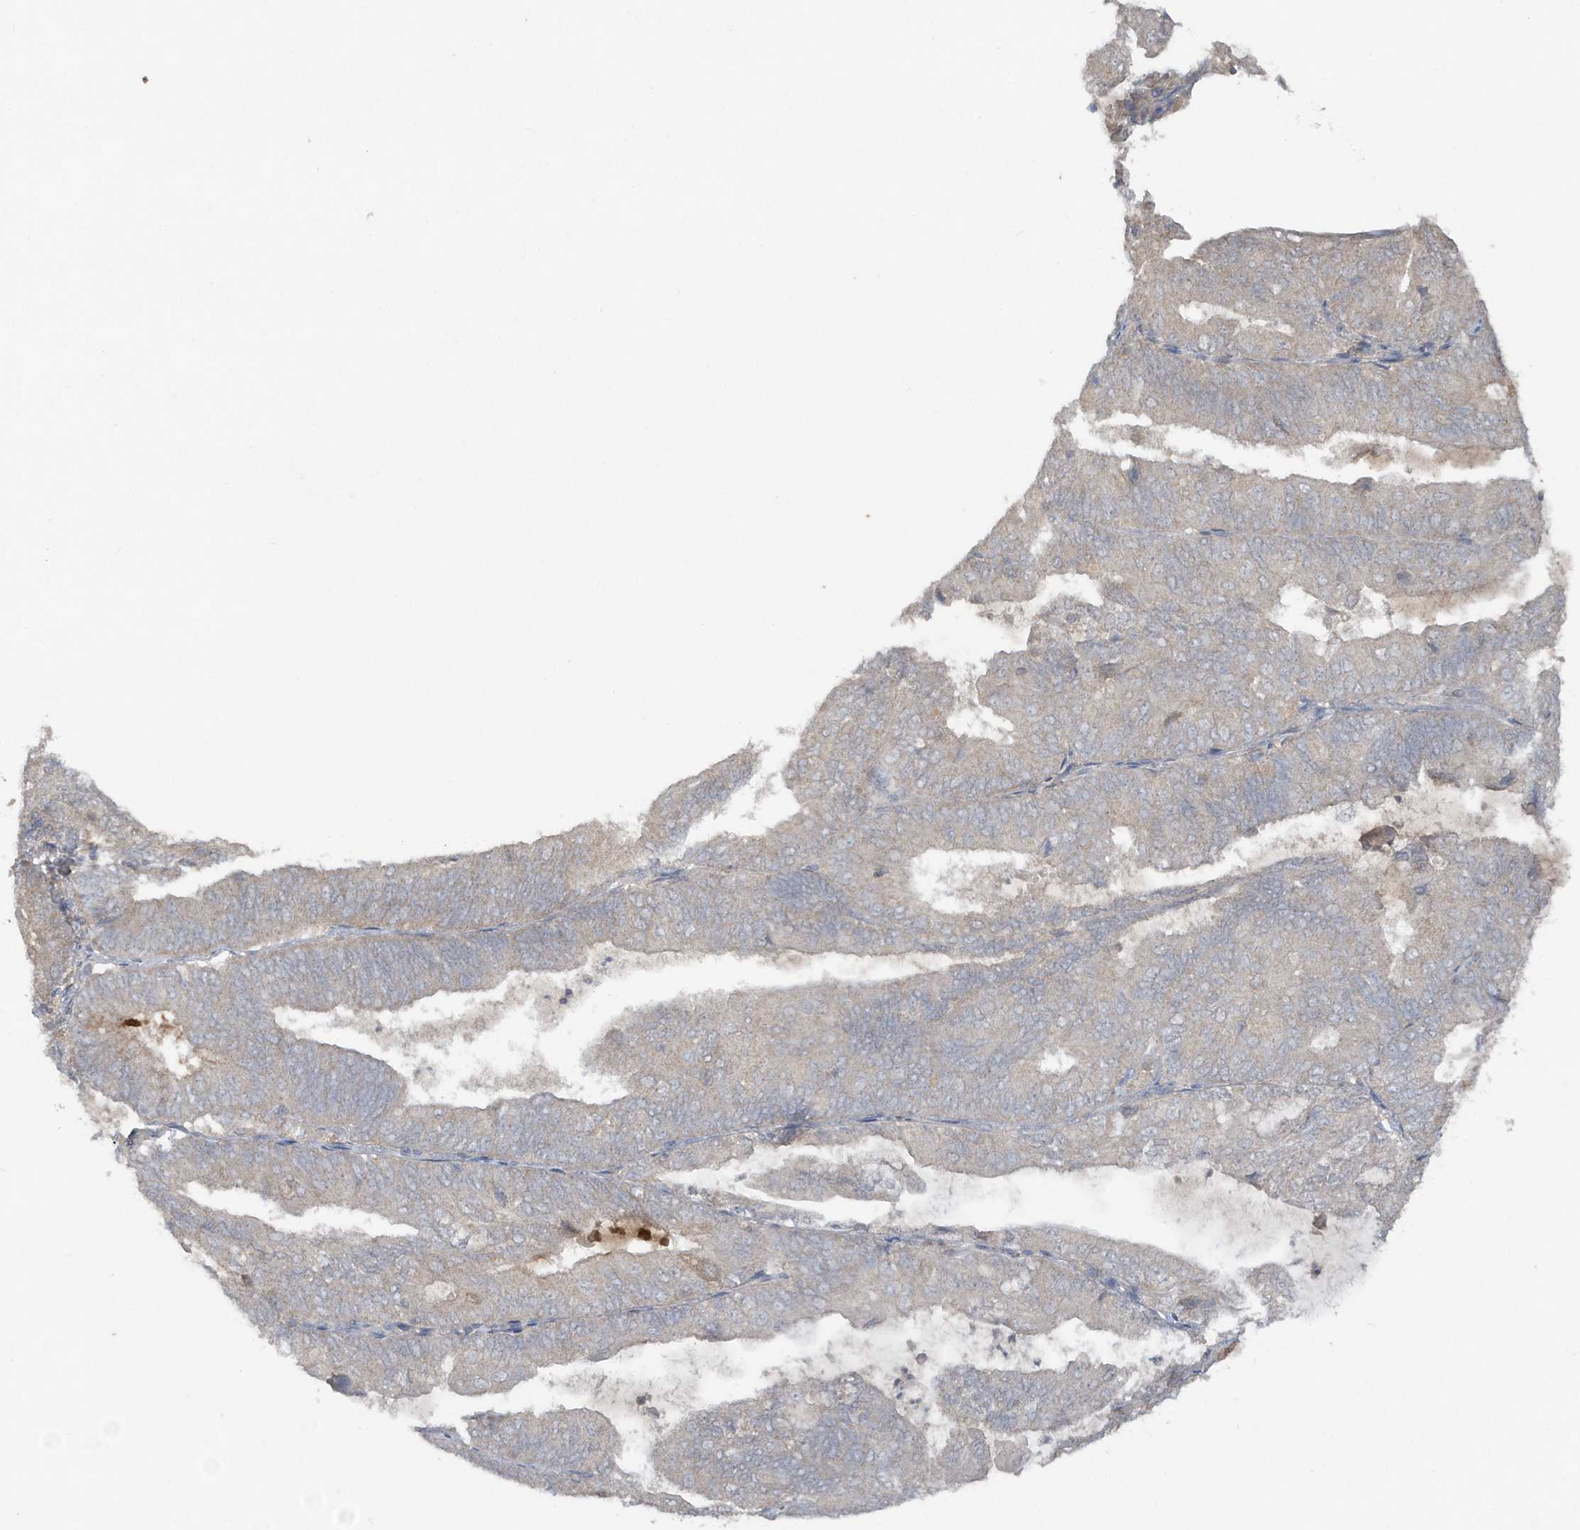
{"staining": {"intensity": "weak", "quantity": "<25%", "location": "cytoplasmic/membranous"}, "tissue": "endometrial cancer", "cell_type": "Tumor cells", "image_type": "cancer", "snomed": [{"axis": "morphology", "description": "Adenocarcinoma, NOS"}, {"axis": "topography", "description": "Endometrium"}], "caption": "Immunohistochemical staining of human endometrial adenocarcinoma reveals no significant staining in tumor cells.", "gene": "C1RL", "patient": {"sex": "female", "age": 81}}